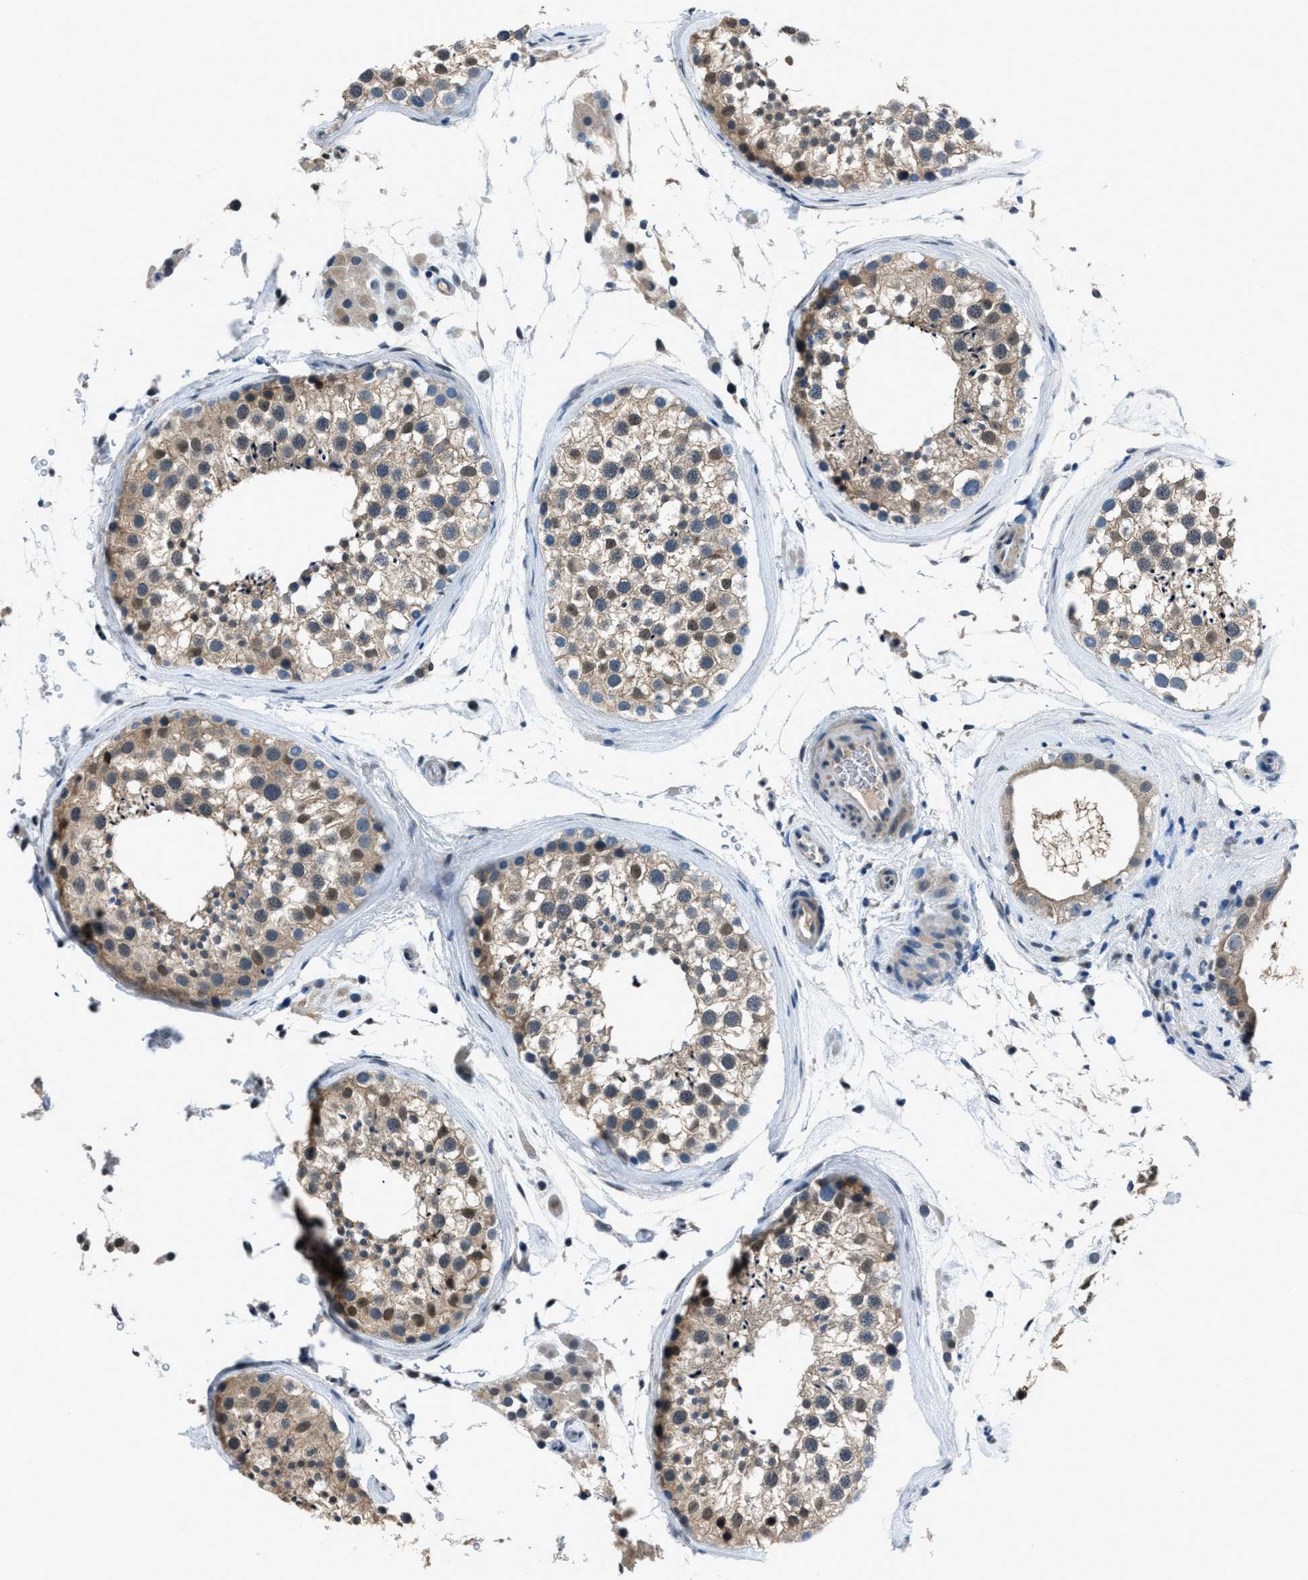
{"staining": {"intensity": "weak", "quantity": ">75%", "location": "cytoplasmic/membranous"}, "tissue": "testis", "cell_type": "Cells in seminiferous ducts", "image_type": "normal", "snomed": [{"axis": "morphology", "description": "Normal tissue, NOS"}, {"axis": "topography", "description": "Testis"}], "caption": "Immunohistochemical staining of unremarkable testis exhibits weak cytoplasmic/membranous protein staining in approximately >75% of cells in seminiferous ducts. The protein is shown in brown color, while the nuclei are stained blue.", "gene": "DUSP19", "patient": {"sex": "male", "age": 46}}